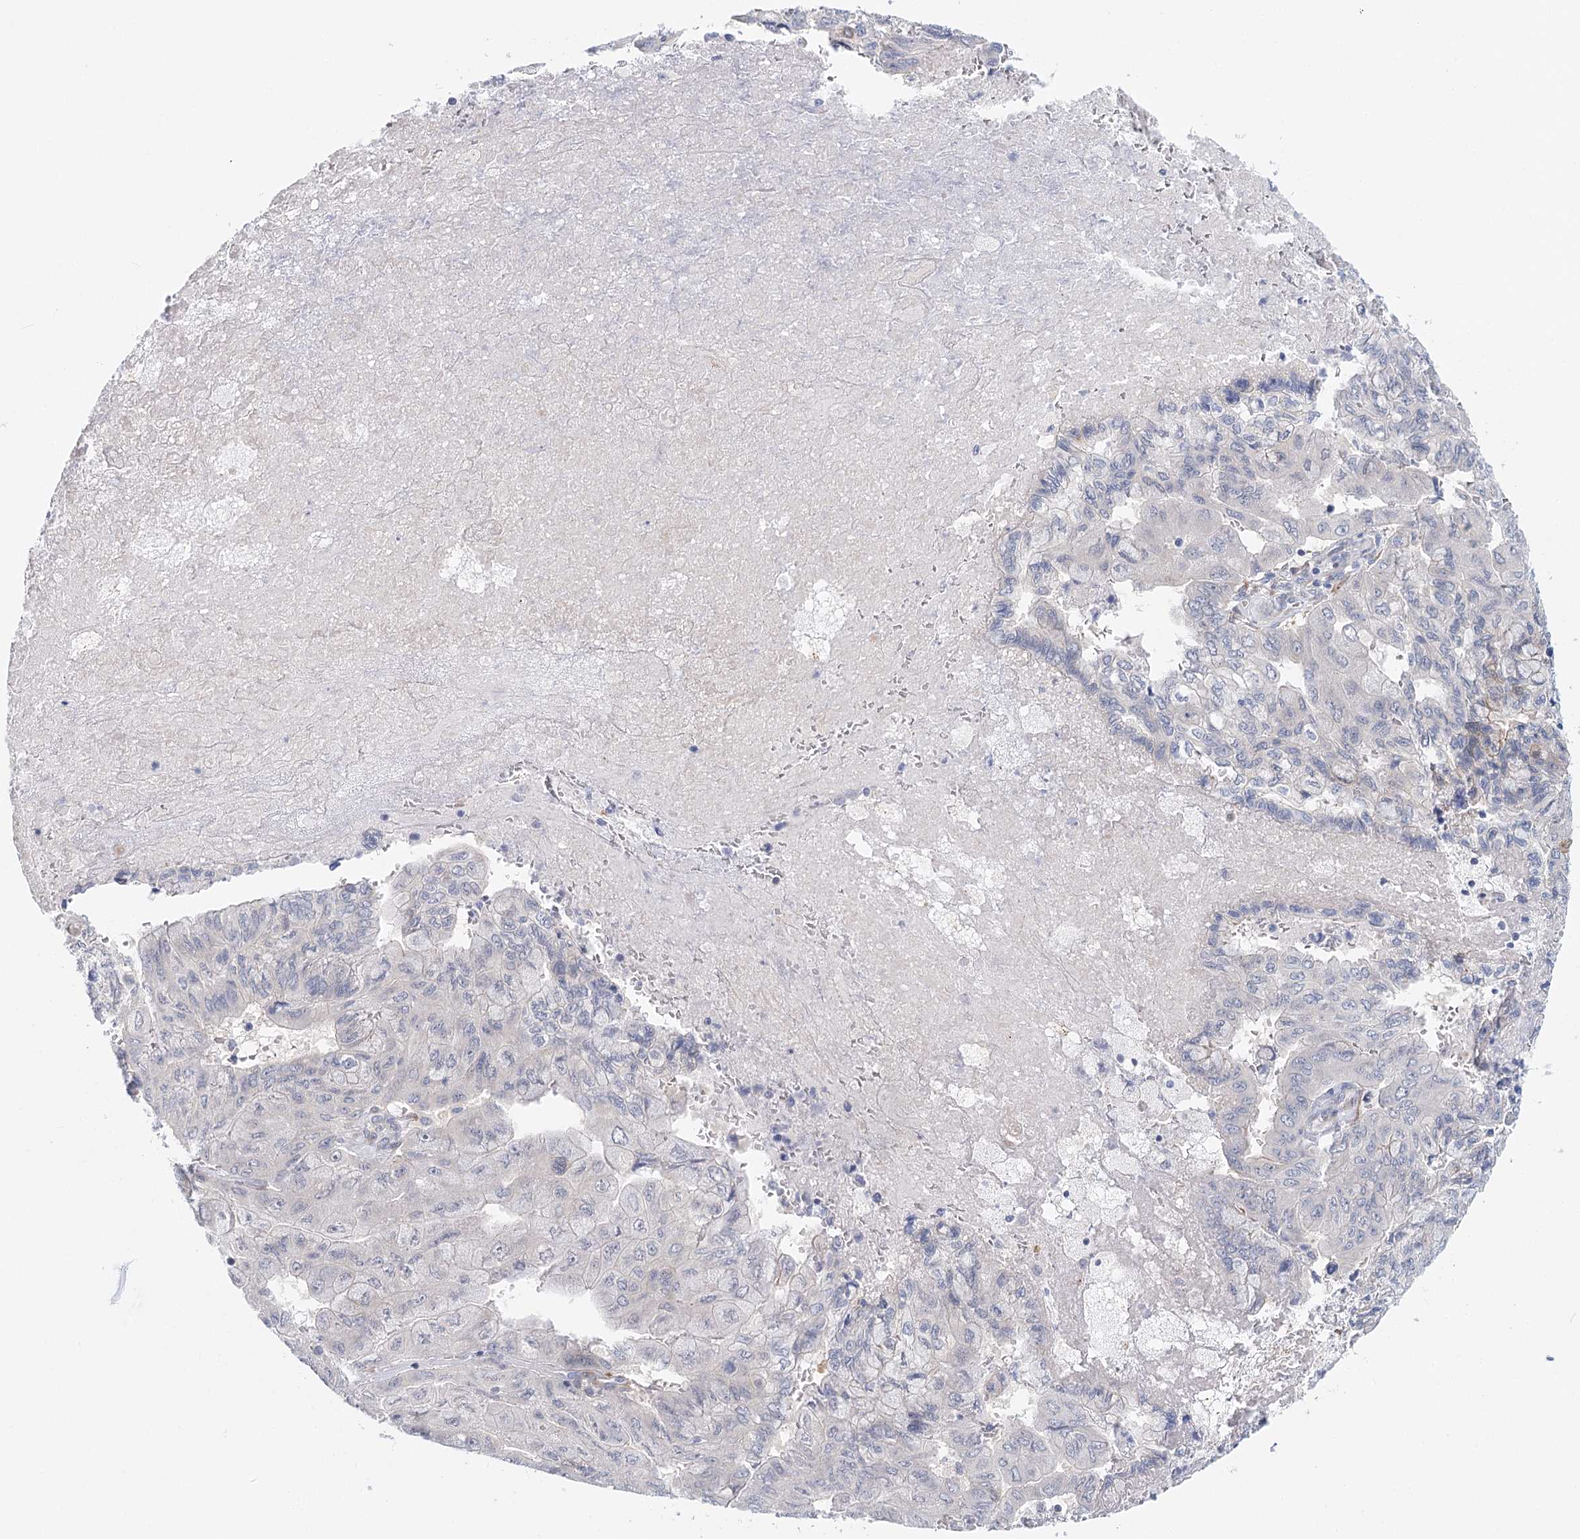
{"staining": {"intensity": "negative", "quantity": "none", "location": "none"}, "tissue": "pancreatic cancer", "cell_type": "Tumor cells", "image_type": "cancer", "snomed": [{"axis": "morphology", "description": "Adenocarcinoma, NOS"}, {"axis": "topography", "description": "Pancreas"}], "caption": "IHC histopathology image of neoplastic tissue: human adenocarcinoma (pancreatic) stained with DAB (3,3'-diaminobenzidine) shows no significant protein positivity in tumor cells.", "gene": "TEX12", "patient": {"sex": "male", "age": 51}}